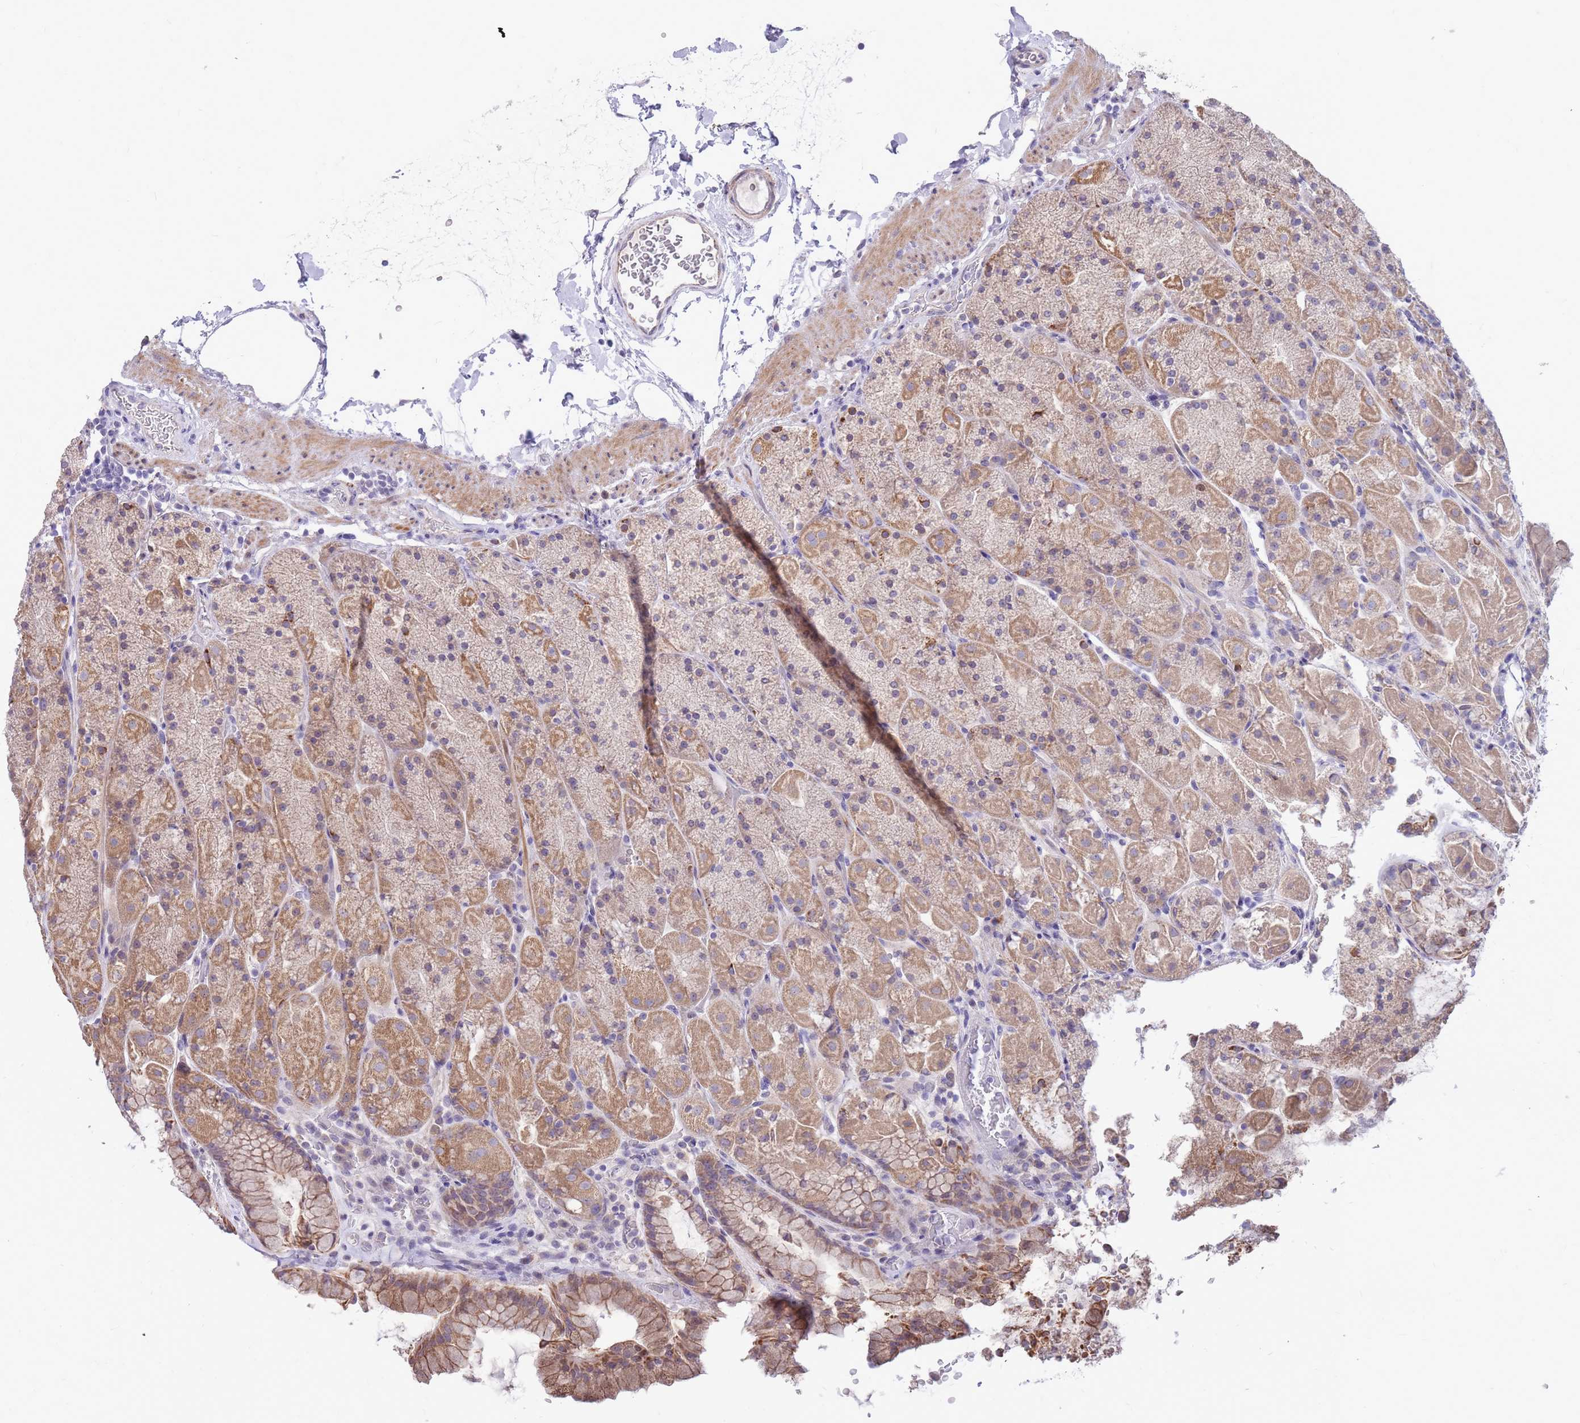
{"staining": {"intensity": "moderate", "quantity": "25%-75%", "location": "cytoplasmic/membranous"}, "tissue": "stomach", "cell_type": "Glandular cells", "image_type": "normal", "snomed": [{"axis": "morphology", "description": "Normal tissue, NOS"}, {"axis": "topography", "description": "Stomach, upper"}, {"axis": "topography", "description": "Stomach, lower"}], "caption": "Immunohistochemical staining of benign stomach displays 25%-75% levels of moderate cytoplasmic/membranous protein expression in about 25%-75% of glandular cells.", "gene": "RNF170", "patient": {"sex": "male", "age": 67}}